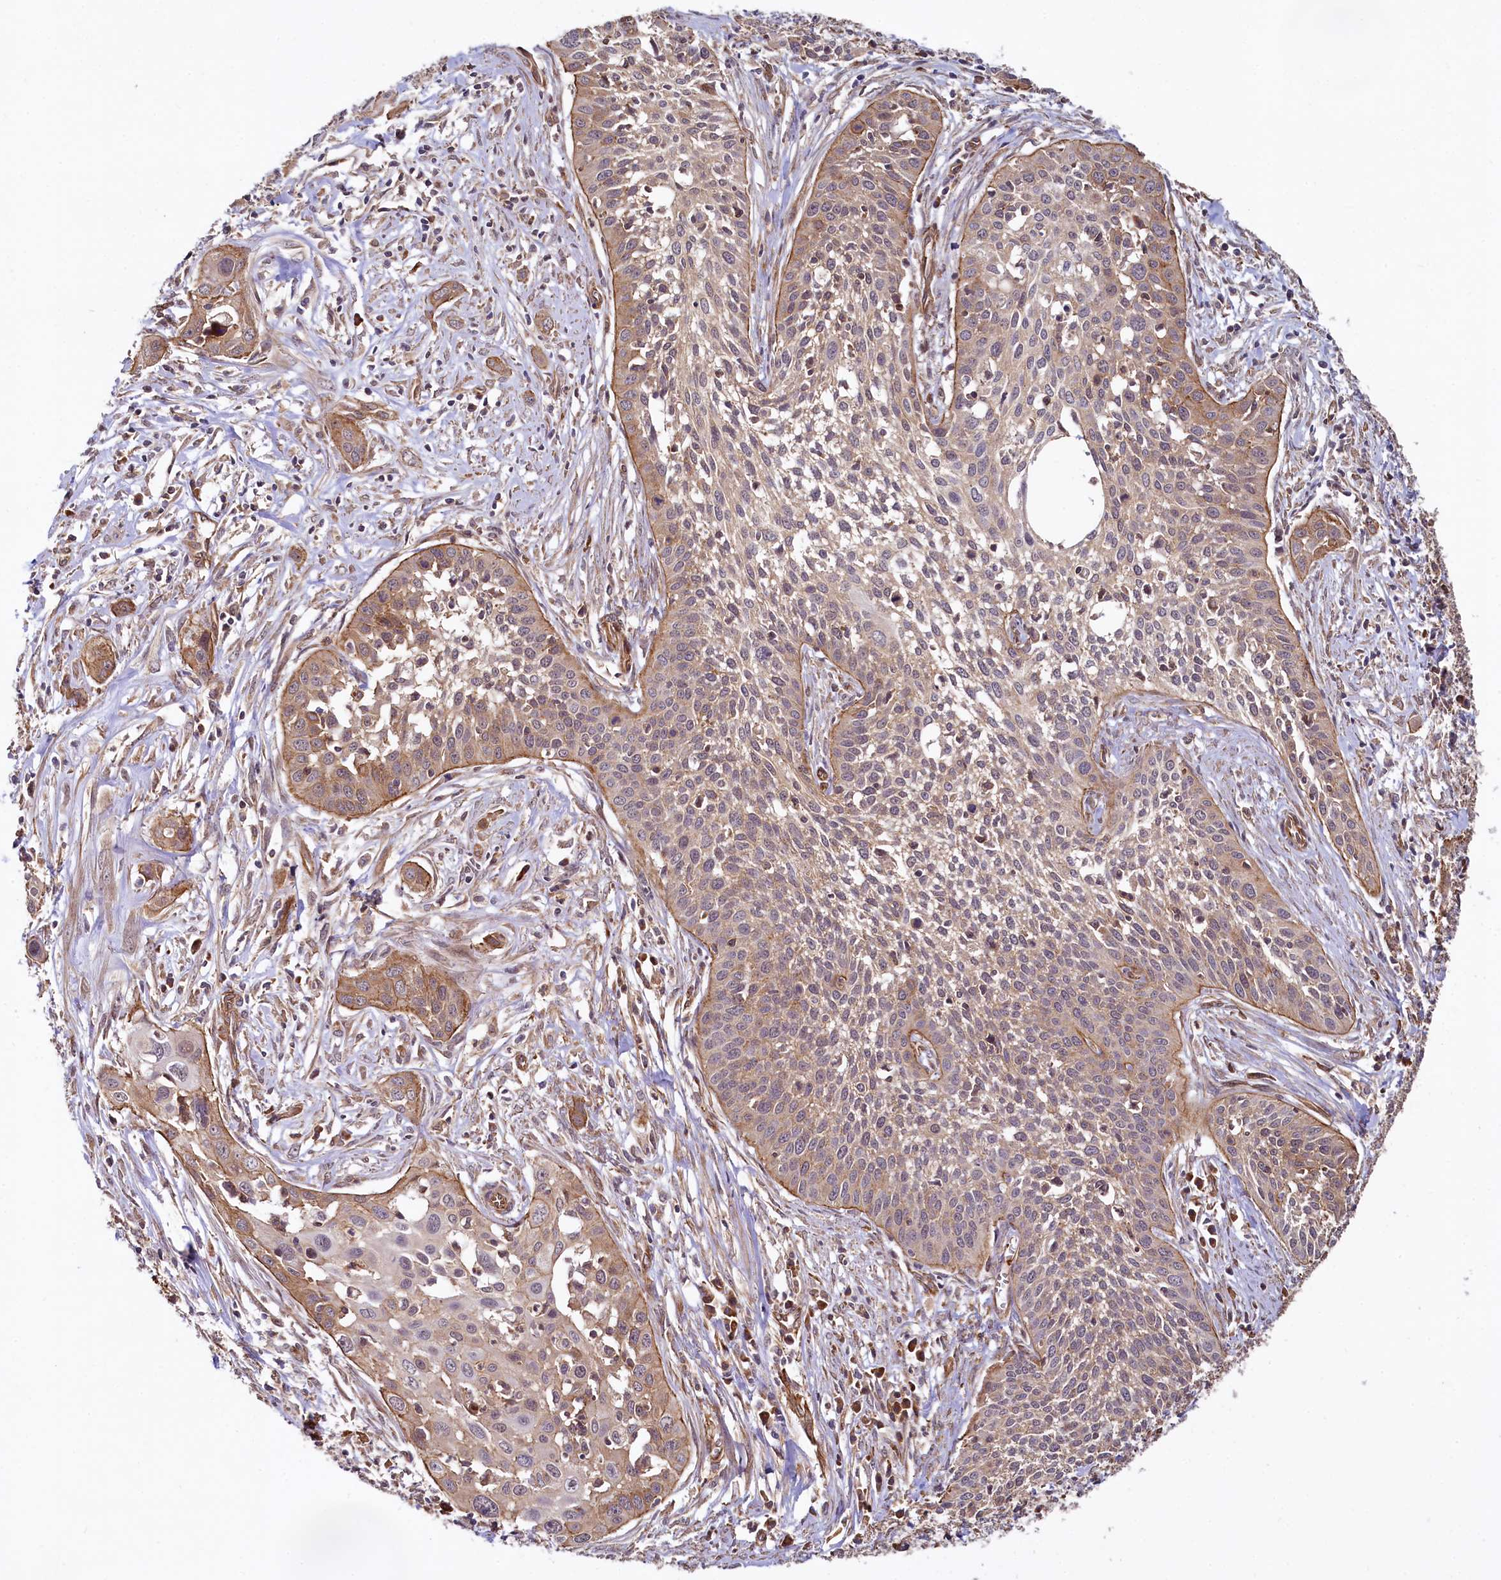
{"staining": {"intensity": "moderate", "quantity": ">75%", "location": "cytoplasmic/membranous"}, "tissue": "cervical cancer", "cell_type": "Tumor cells", "image_type": "cancer", "snomed": [{"axis": "morphology", "description": "Squamous cell carcinoma, NOS"}, {"axis": "topography", "description": "Cervix"}], "caption": "Protein expression analysis of human cervical cancer reveals moderate cytoplasmic/membranous expression in approximately >75% of tumor cells. The staining was performed using DAB (3,3'-diaminobenzidine), with brown indicating positive protein expression. Nuclei are stained blue with hematoxylin.", "gene": "SVIP", "patient": {"sex": "female", "age": 34}}